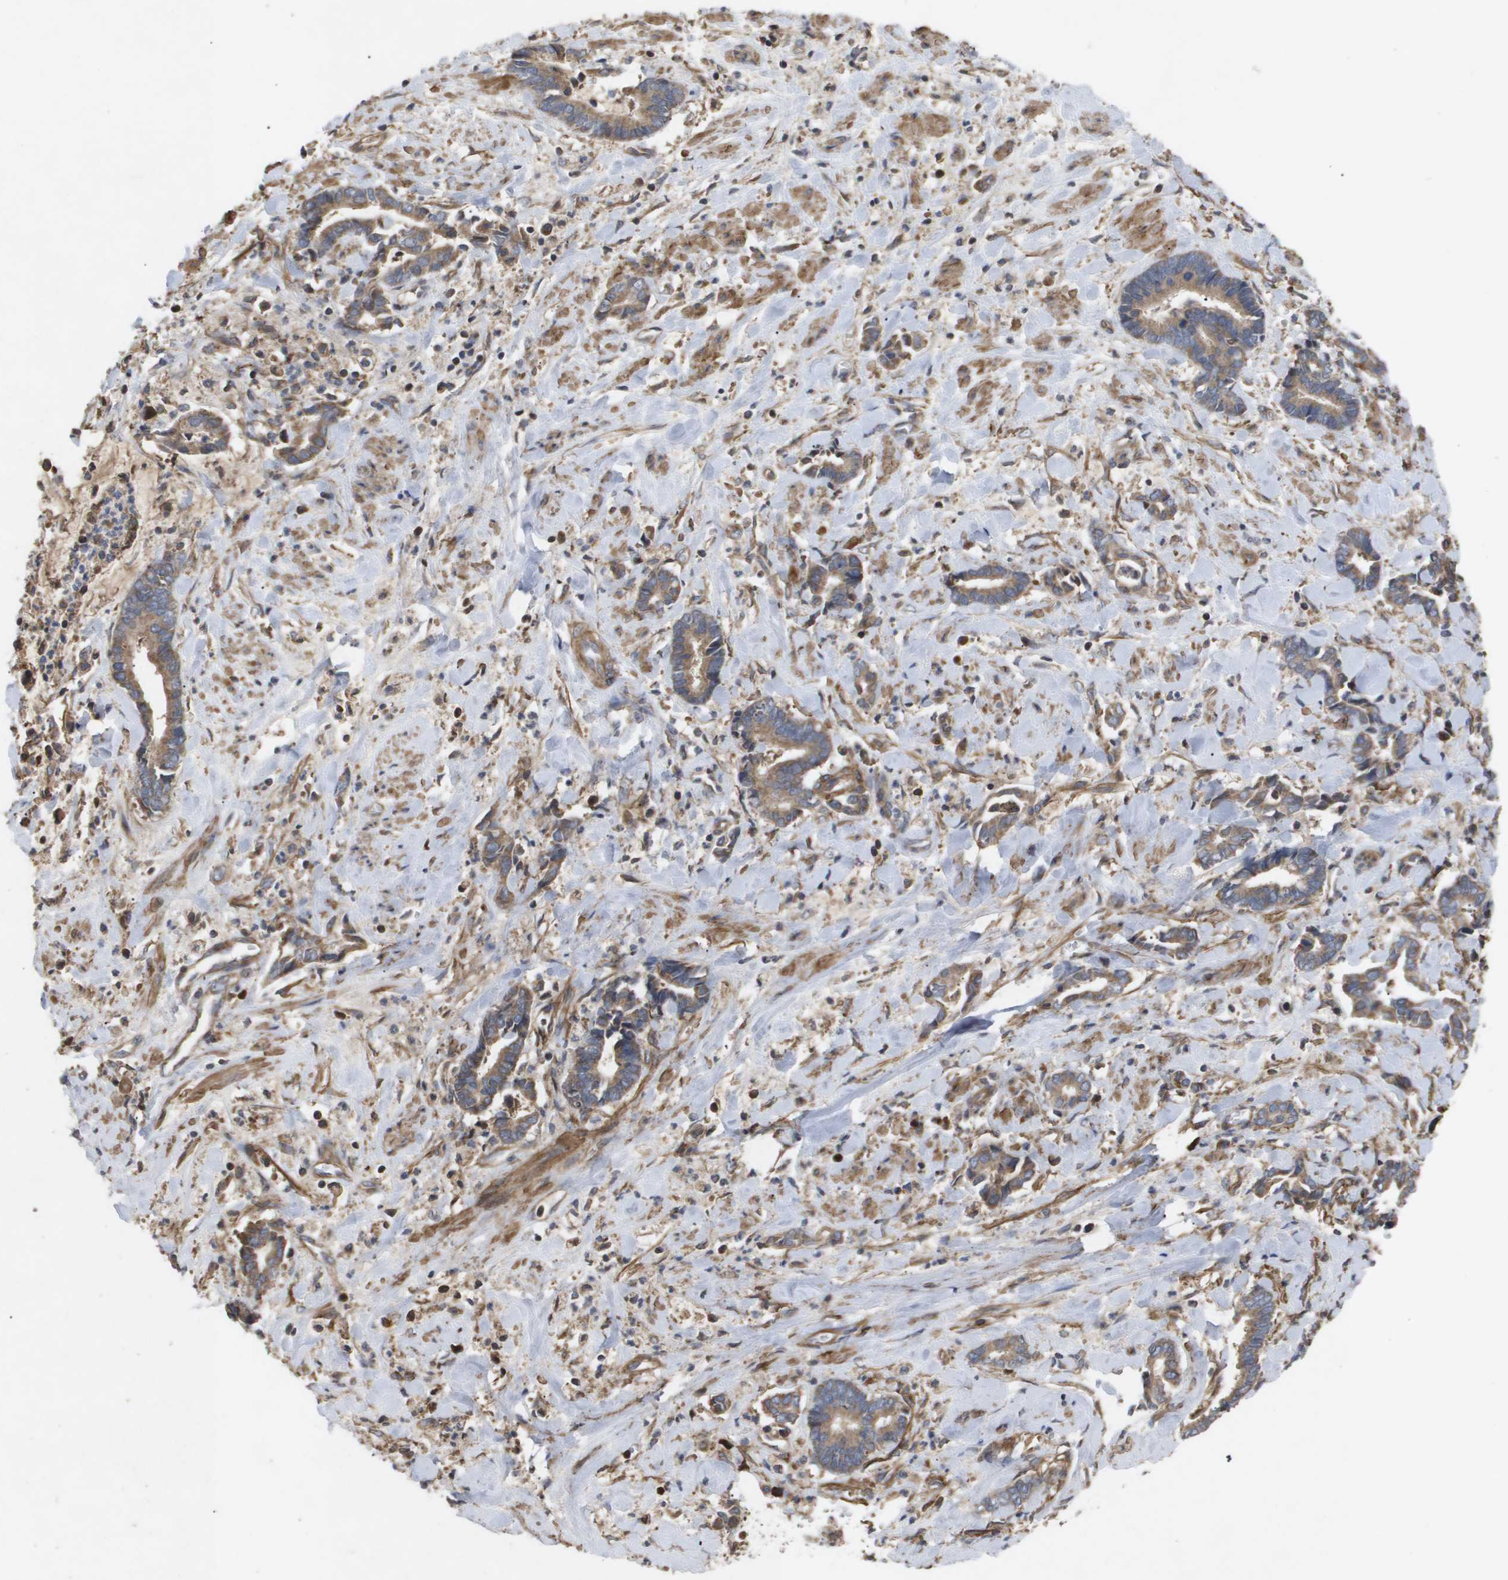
{"staining": {"intensity": "moderate", "quantity": ">75%", "location": "cytoplasmic/membranous"}, "tissue": "cervical cancer", "cell_type": "Tumor cells", "image_type": "cancer", "snomed": [{"axis": "morphology", "description": "Adenocarcinoma, NOS"}, {"axis": "topography", "description": "Cervix"}], "caption": "This is a histology image of IHC staining of cervical adenocarcinoma, which shows moderate positivity in the cytoplasmic/membranous of tumor cells.", "gene": "TNS1", "patient": {"sex": "female", "age": 44}}